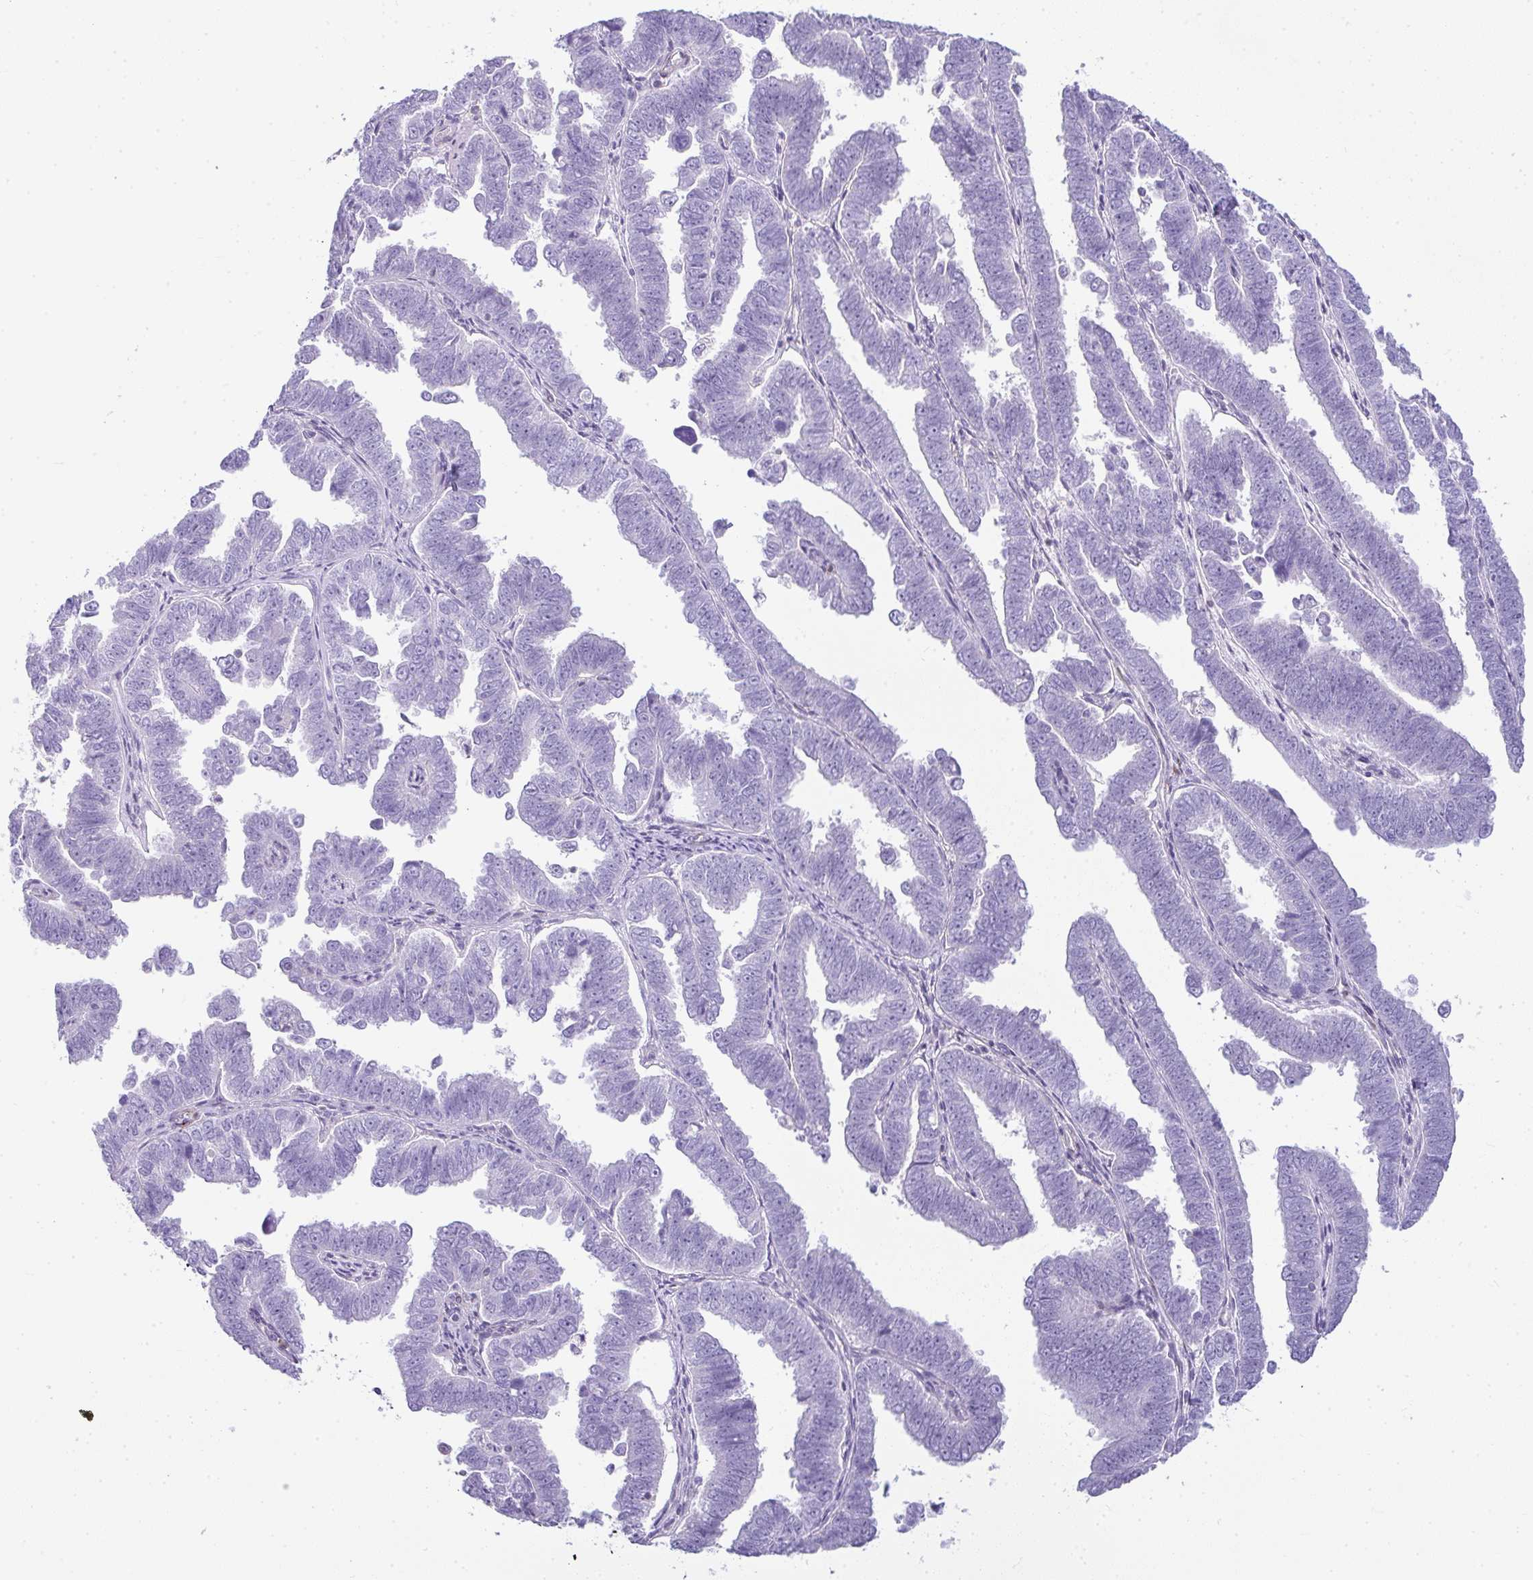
{"staining": {"intensity": "negative", "quantity": "none", "location": "none"}, "tissue": "endometrial cancer", "cell_type": "Tumor cells", "image_type": "cancer", "snomed": [{"axis": "morphology", "description": "Adenocarcinoma, NOS"}, {"axis": "topography", "description": "Endometrium"}], "caption": "Immunohistochemical staining of human adenocarcinoma (endometrial) displays no significant expression in tumor cells.", "gene": "CDRT15", "patient": {"sex": "female", "age": 75}}